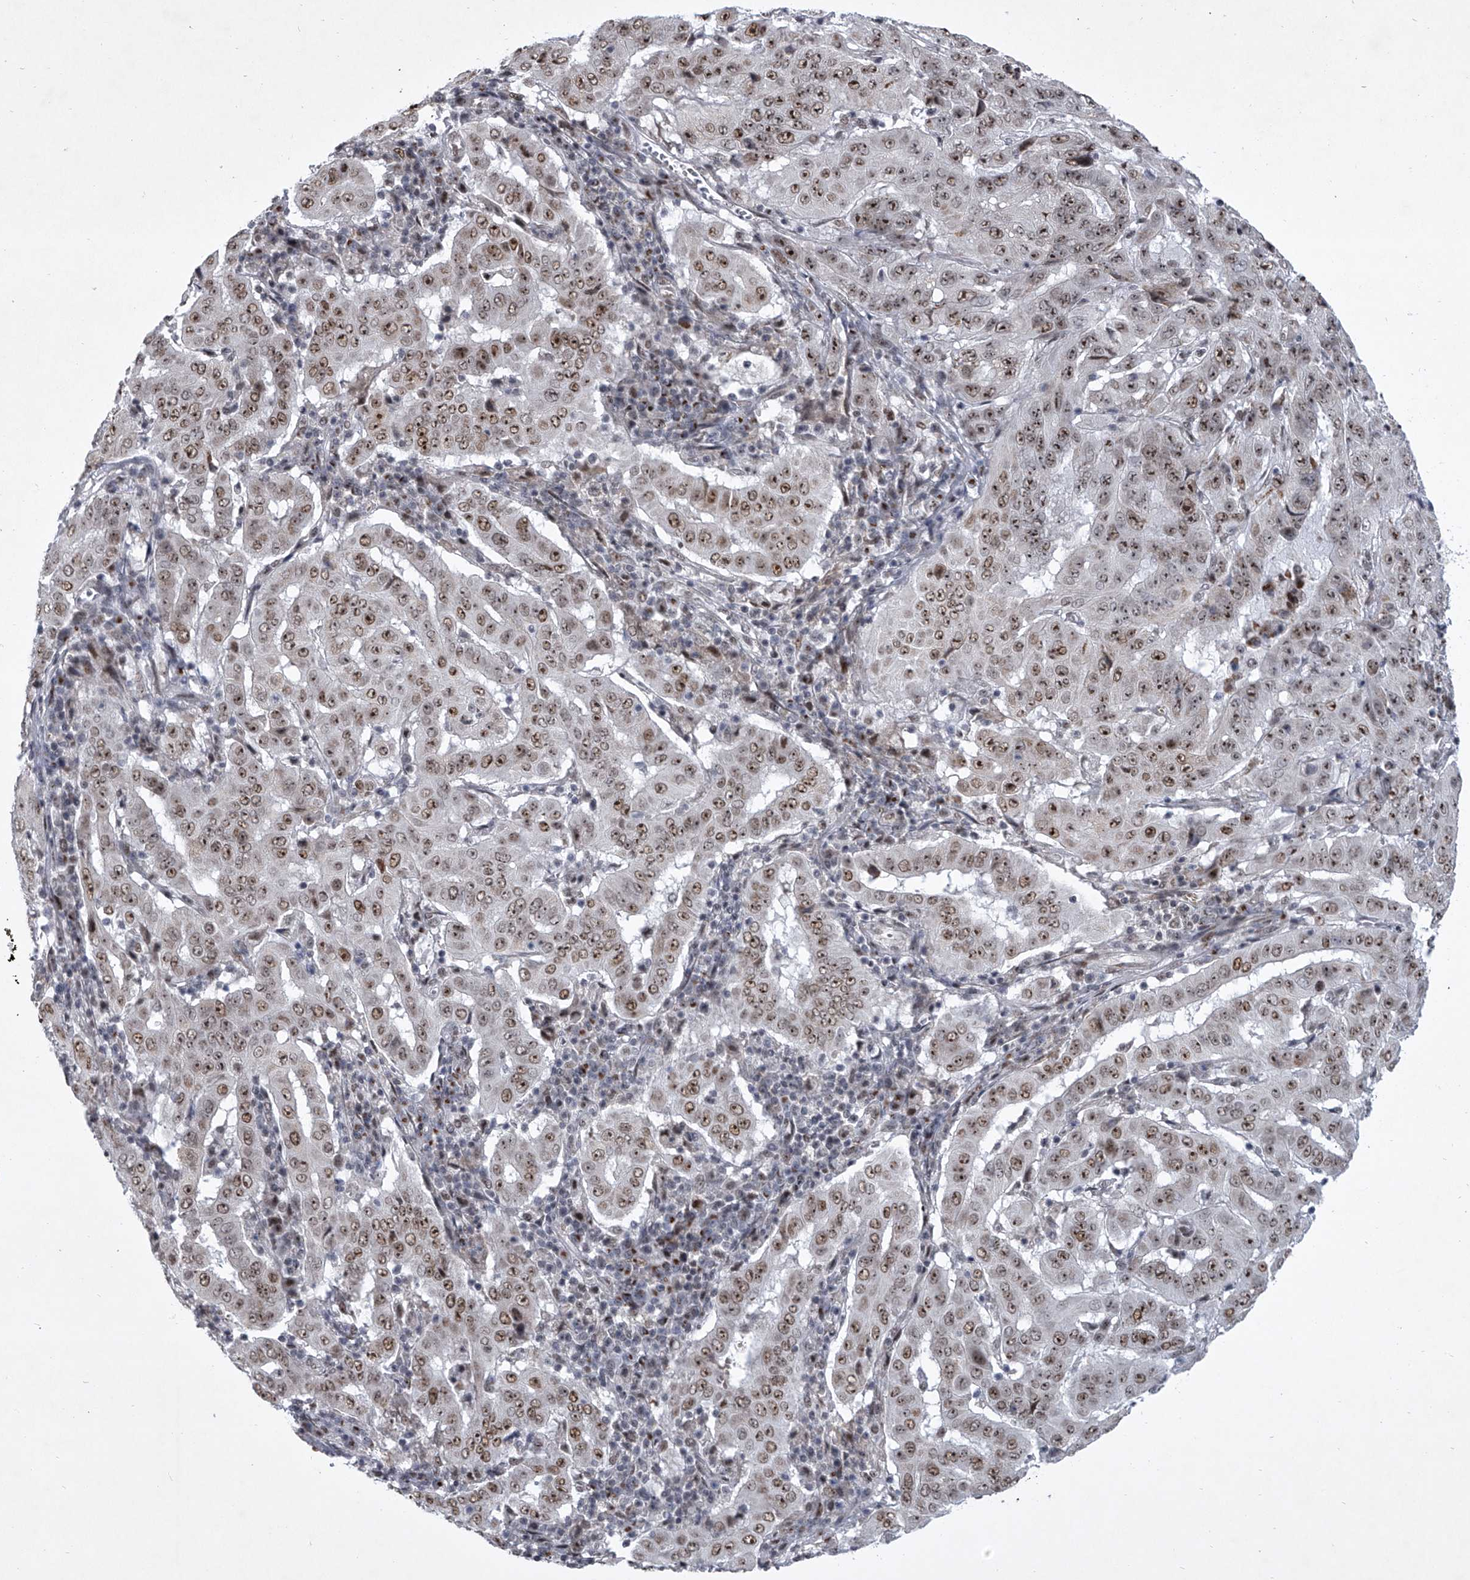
{"staining": {"intensity": "moderate", "quantity": ">75%", "location": "nuclear"}, "tissue": "pancreatic cancer", "cell_type": "Tumor cells", "image_type": "cancer", "snomed": [{"axis": "morphology", "description": "Adenocarcinoma, NOS"}, {"axis": "topography", "description": "Pancreas"}], "caption": "DAB (3,3'-diaminobenzidine) immunohistochemical staining of pancreatic cancer (adenocarcinoma) reveals moderate nuclear protein expression in approximately >75% of tumor cells. Ihc stains the protein in brown and the nuclei are stained blue.", "gene": "MLLT1", "patient": {"sex": "male", "age": 63}}